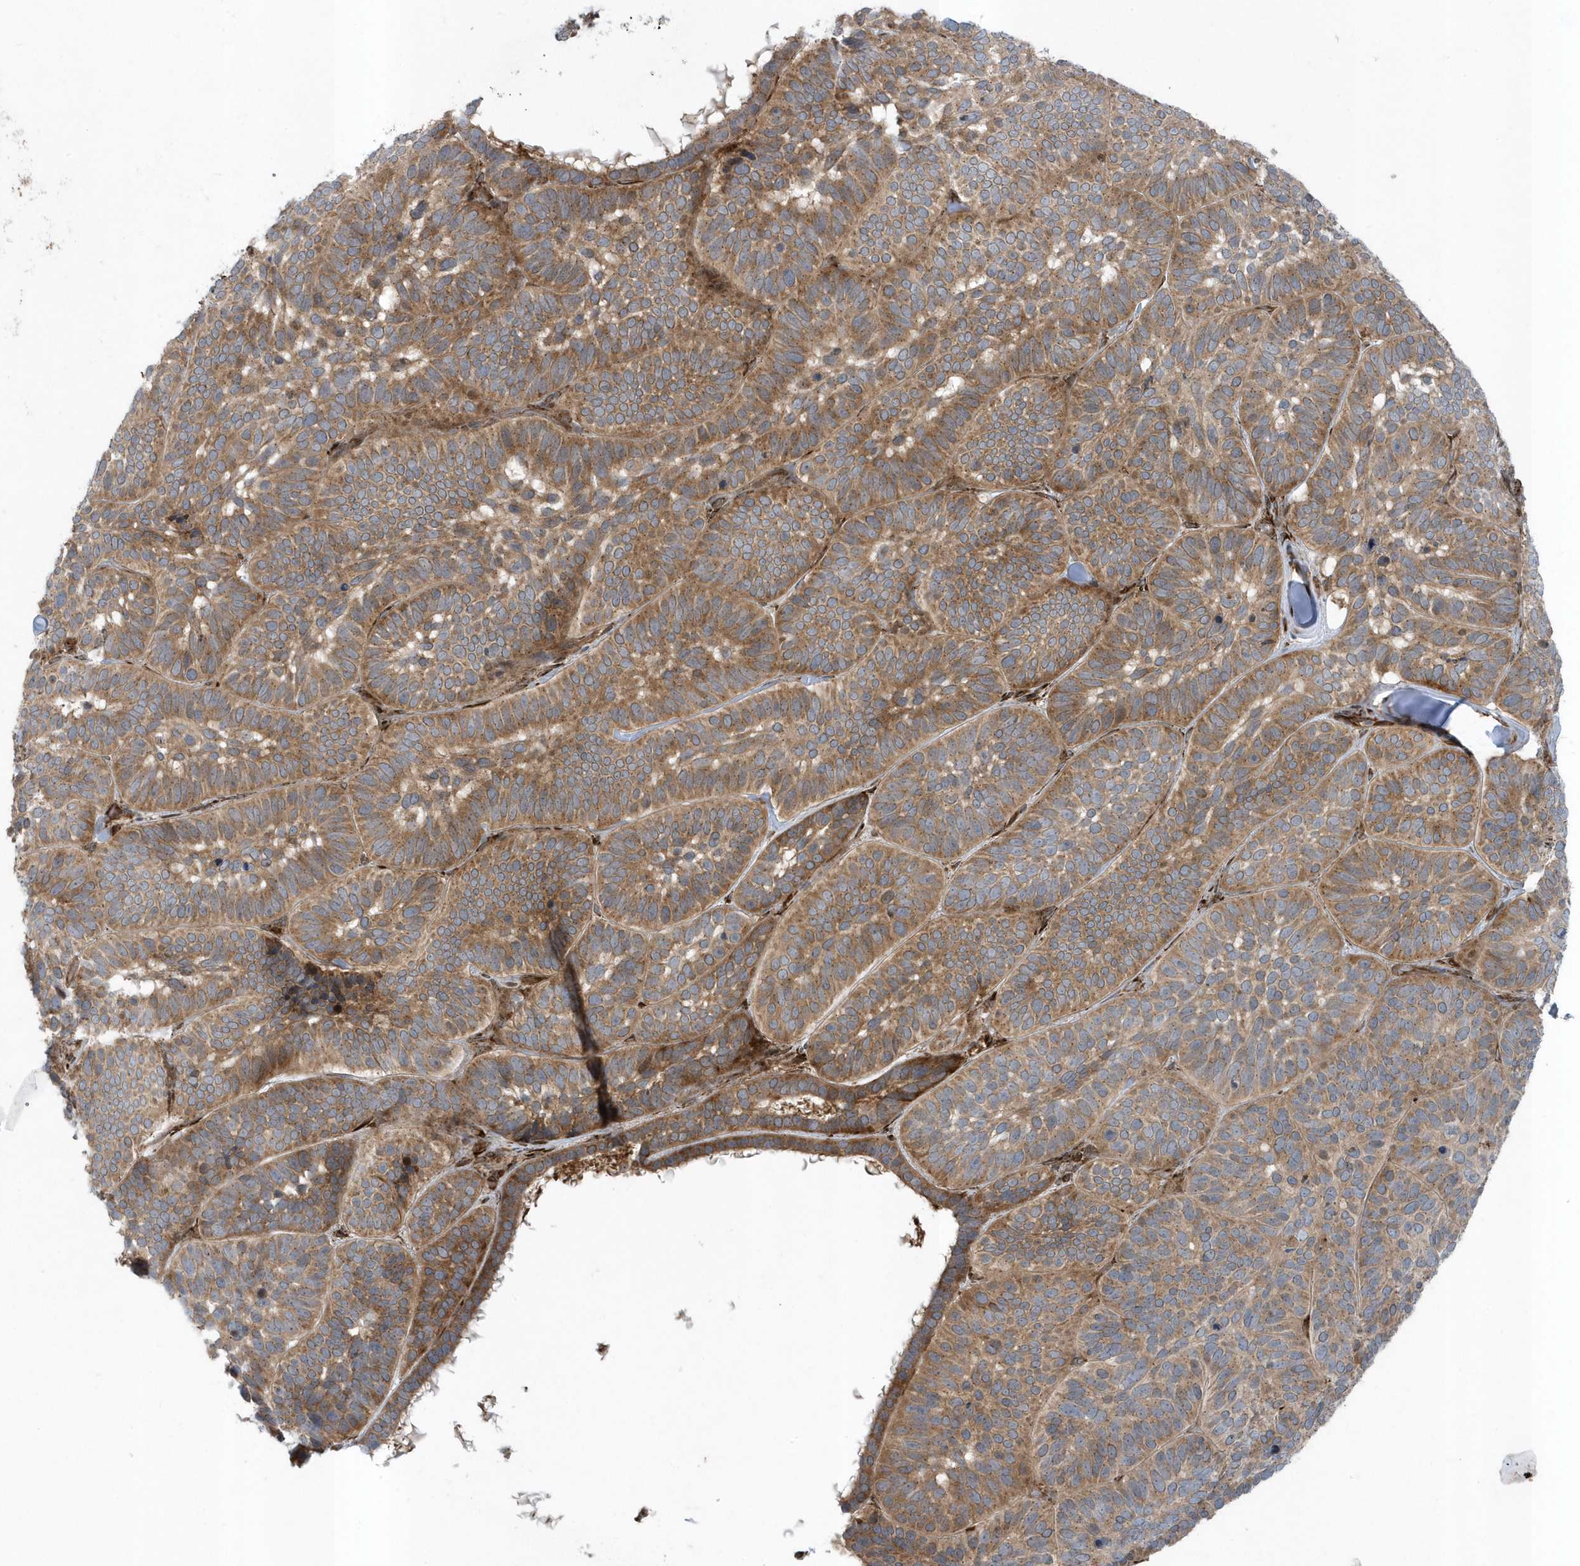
{"staining": {"intensity": "moderate", "quantity": ">75%", "location": "cytoplasmic/membranous"}, "tissue": "skin cancer", "cell_type": "Tumor cells", "image_type": "cancer", "snomed": [{"axis": "morphology", "description": "Basal cell carcinoma"}, {"axis": "topography", "description": "Skin"}], "caption": "Protein staining demonstrates moderate cytoplasmic/membranous staining in about >75% of tumor cells in skin cancer (basal cell carcinoma).", "gene": "FAM98A", "patient": {"sex": "male", "age": 62}}